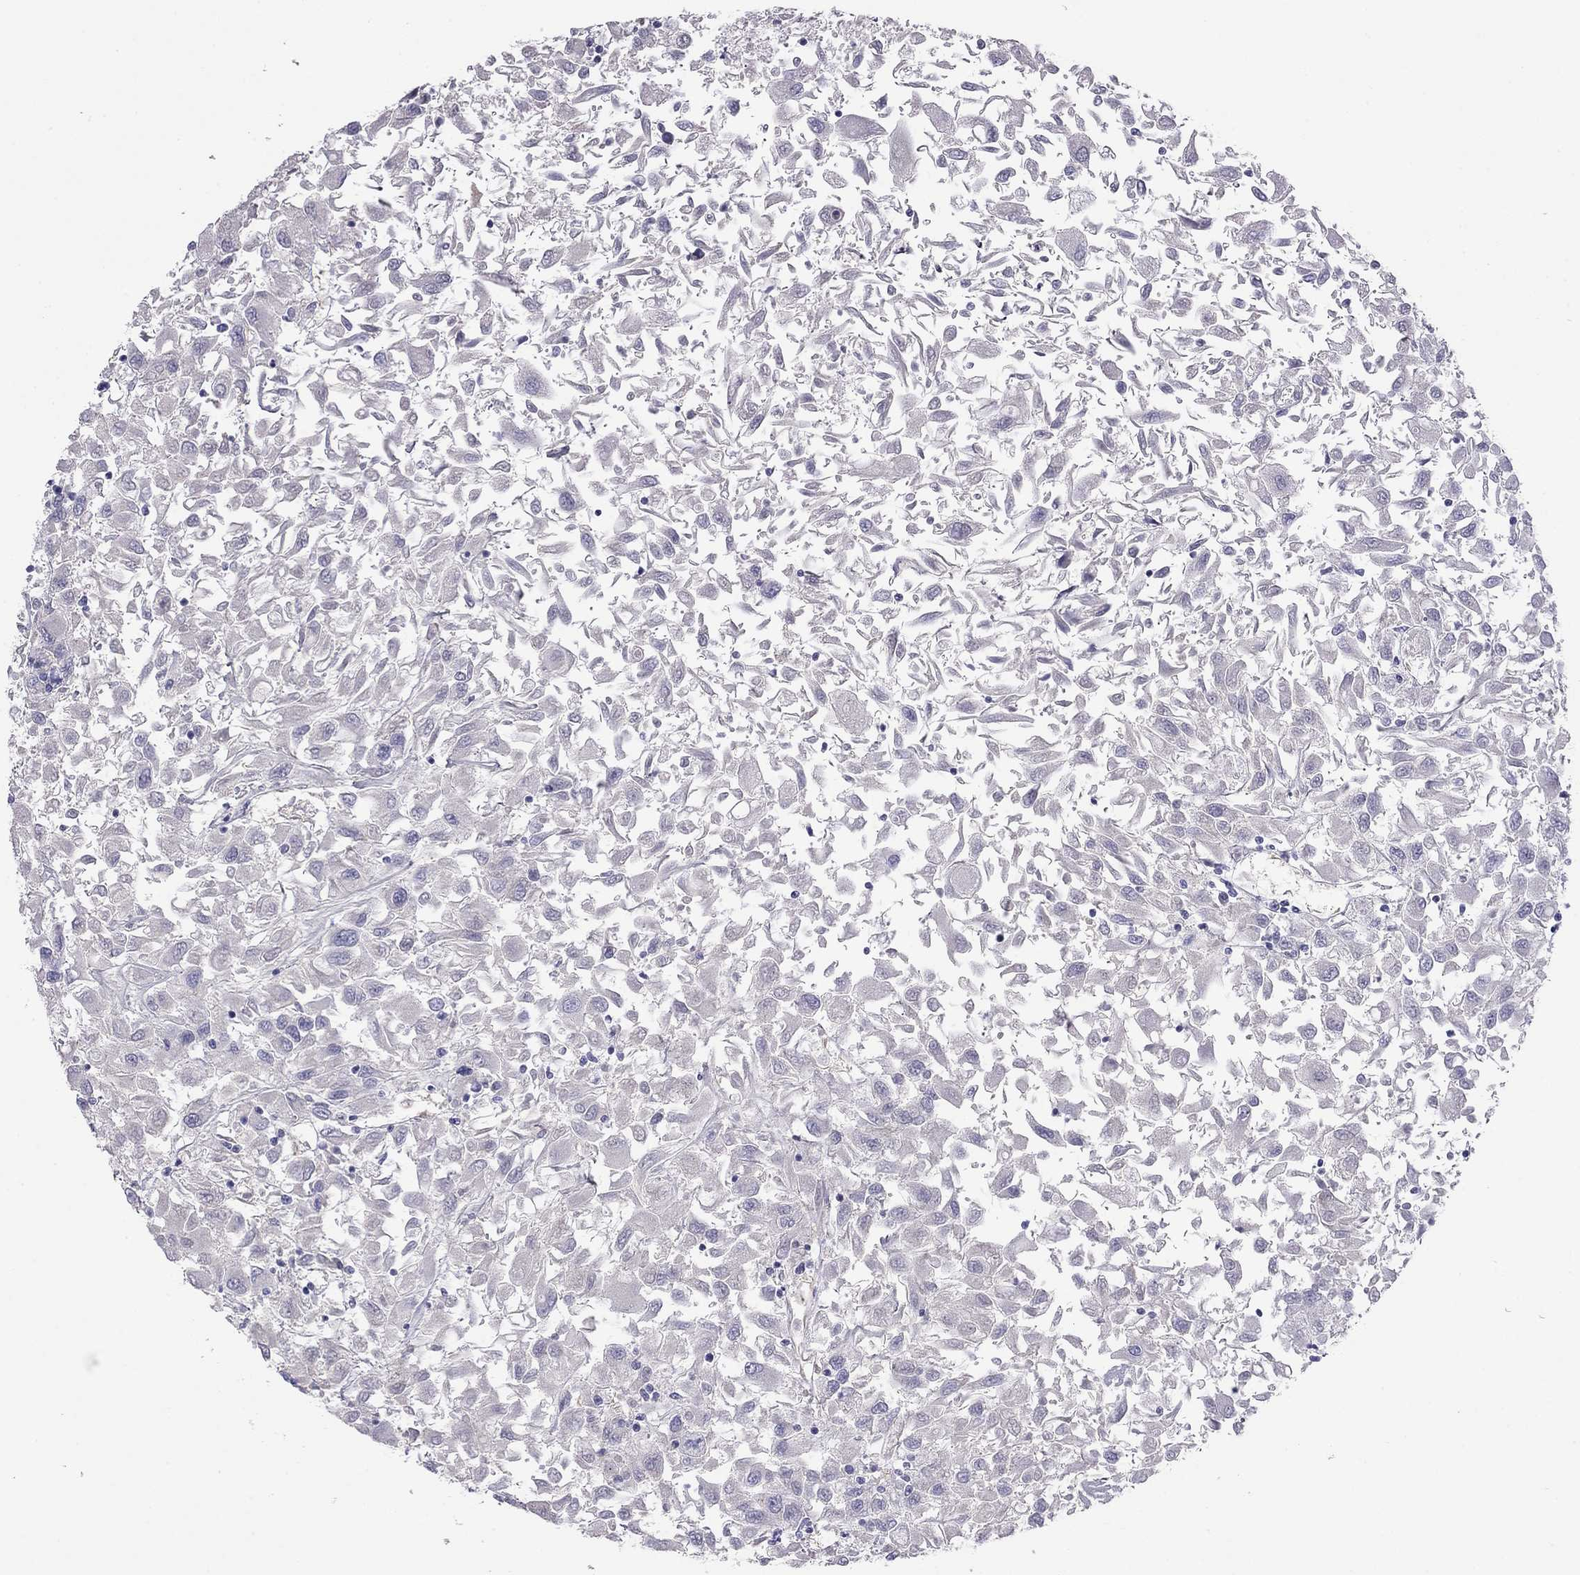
{"staining": {"intensity": "negative", "quantity": "none", "location": "none"}, "tissue": "renal cancer", "cell_type": "Tumor cells", "image_type": "cancer", "snomed": [{"axis": "morphology", "description": "Adenocarcinoma, NOS"}, {"axis": "topography", "description": "Kidney"}], "caption": "Tumor cells are negative for brown protein staining in renal cancer.", "gene": "ODF4", "patient": {"sex": "female", "age": 76}}